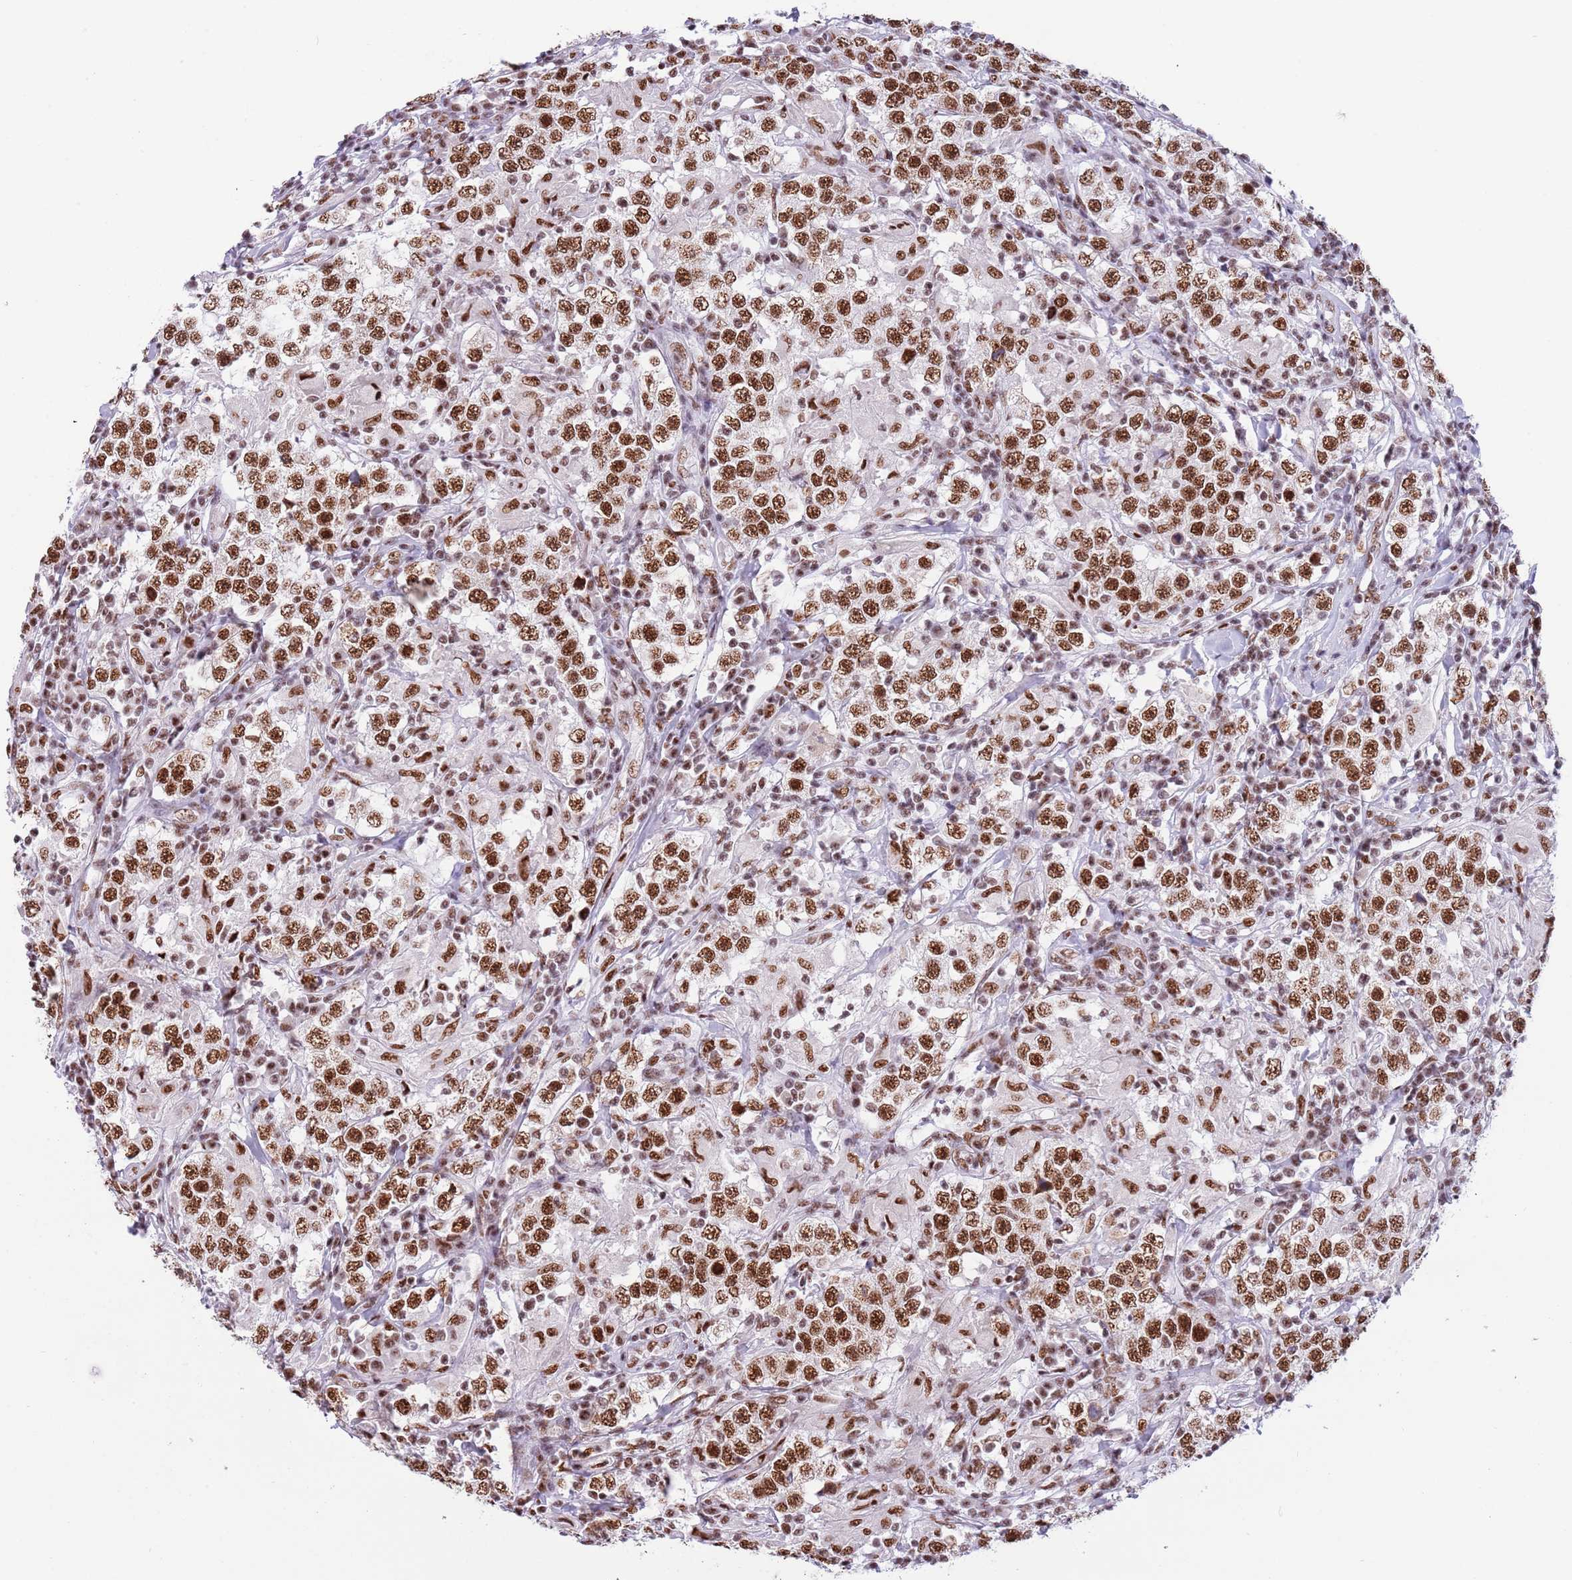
{"staining": {"intensity": "strong", "quantity": ">75%", "location": "nuclear"}, "tissue": "testis cancer", "cell_type": "Tumor cells", "image_type": "cancer", "snomed": [{"axis": "morphology", "description": "Seminoma, NOS"}, {"axis": "morphology", "description": "Carcinoma, Embryonal, NOS"}, {"axis": "topography", "description": "Testis"}], "caption": "Protein expression analysis of testis seminoma demonstrates strong nuclear expression in approximately >75% of tumor cells.", "gene": "SF3A2", "patient": {"sex": "male", "age": 41}}